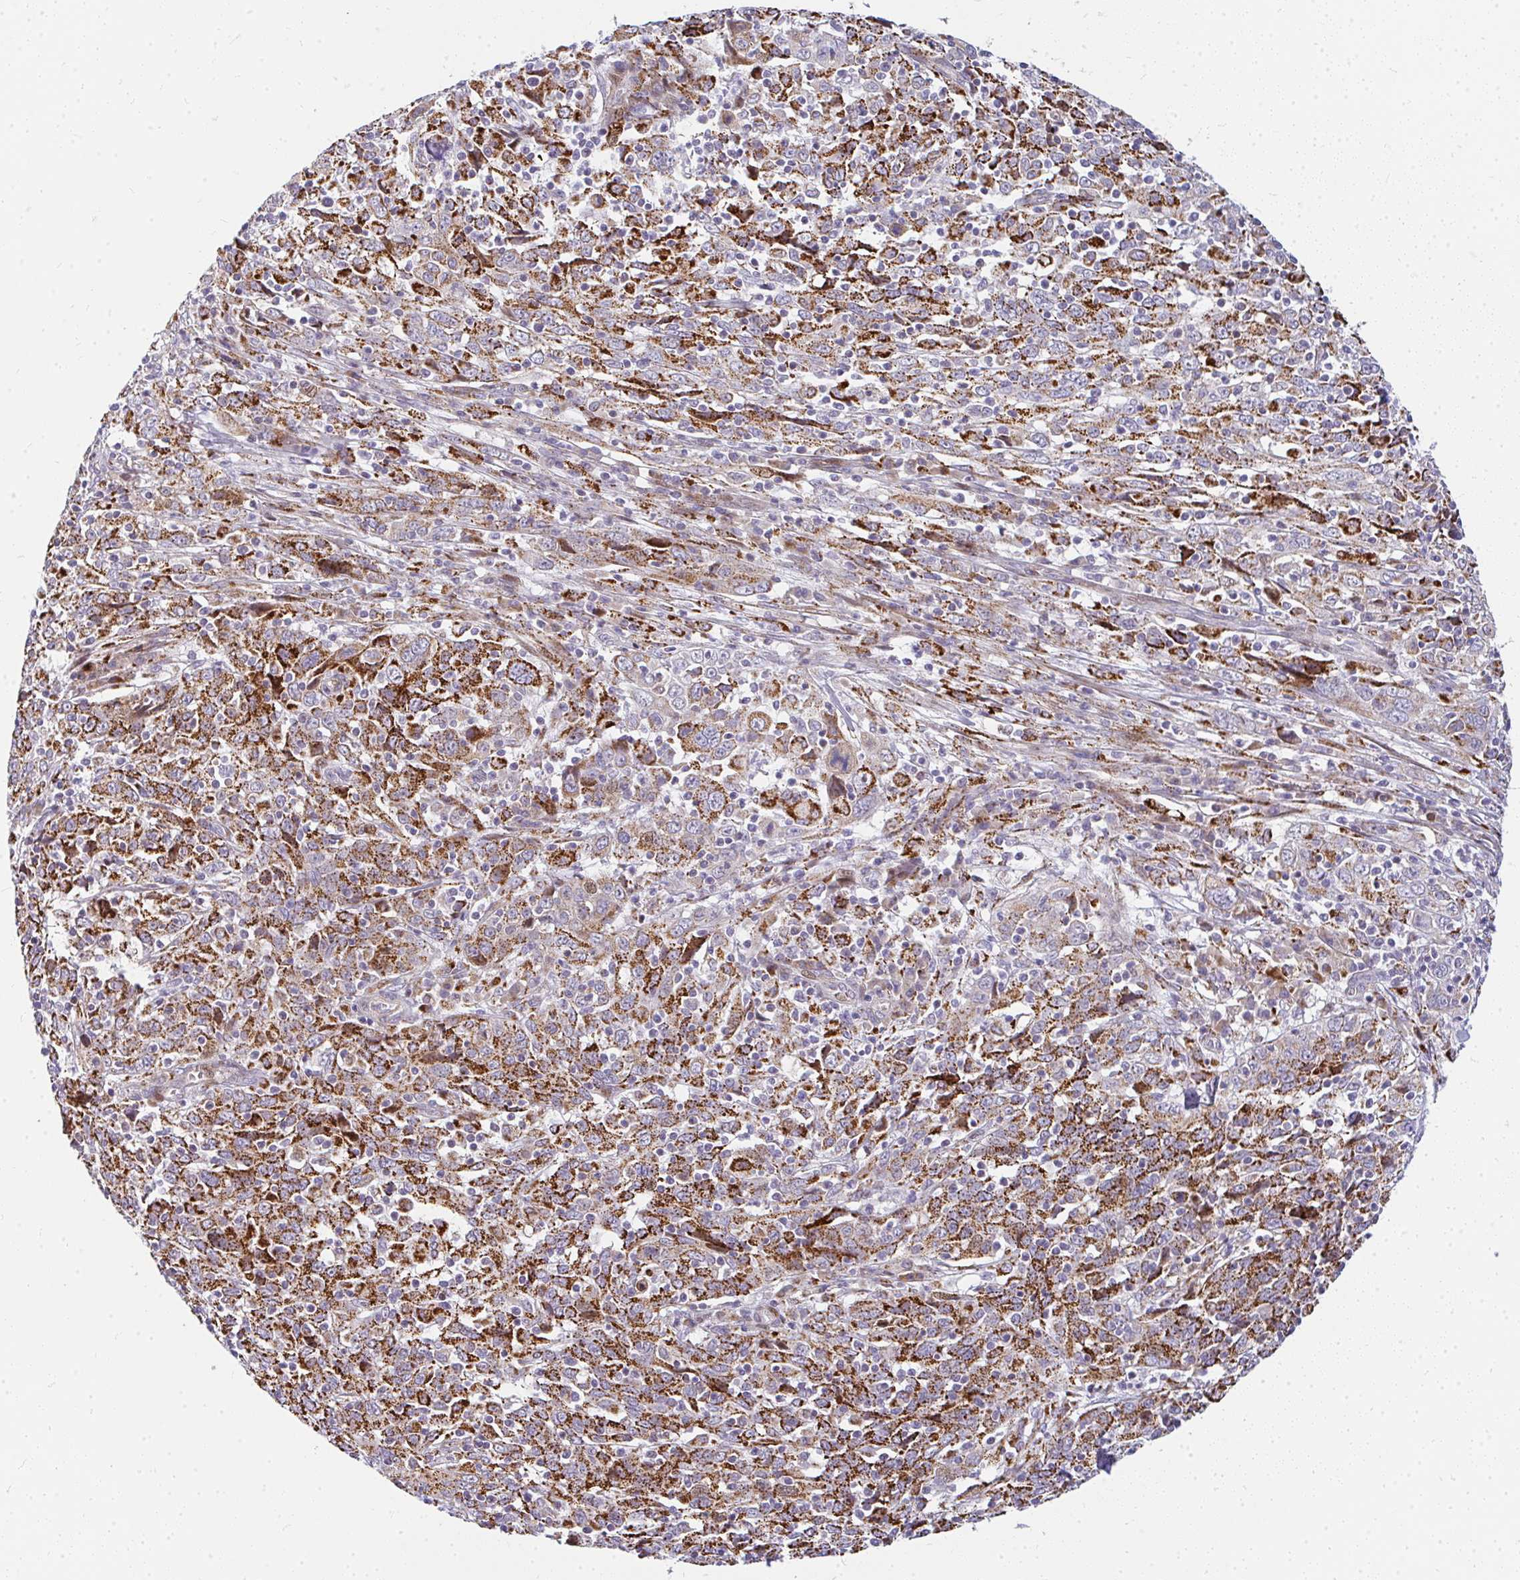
{"staining": {"intensity": "strong", "quantity": "25%-75%", "location": "cytoplasmic/membranous"}, "tissue": "cervical cancer", "cell_type": "Tumor cells", "image_type": "cancer", "snomed": [{"axis": "morphology", "description": "Squamous cell carcinoma, NOS"}, {"axis": "topography", "description": "Cervix"}], "caption": "Protein staining of squamous cell carcinoma (cervical) tissue demonstrates strong cytoplasmic/membranous staining in about 25%-75% of tumor cells.", "gene": "PLA2G5", "patient": {"sex": "female", "age": 46}}